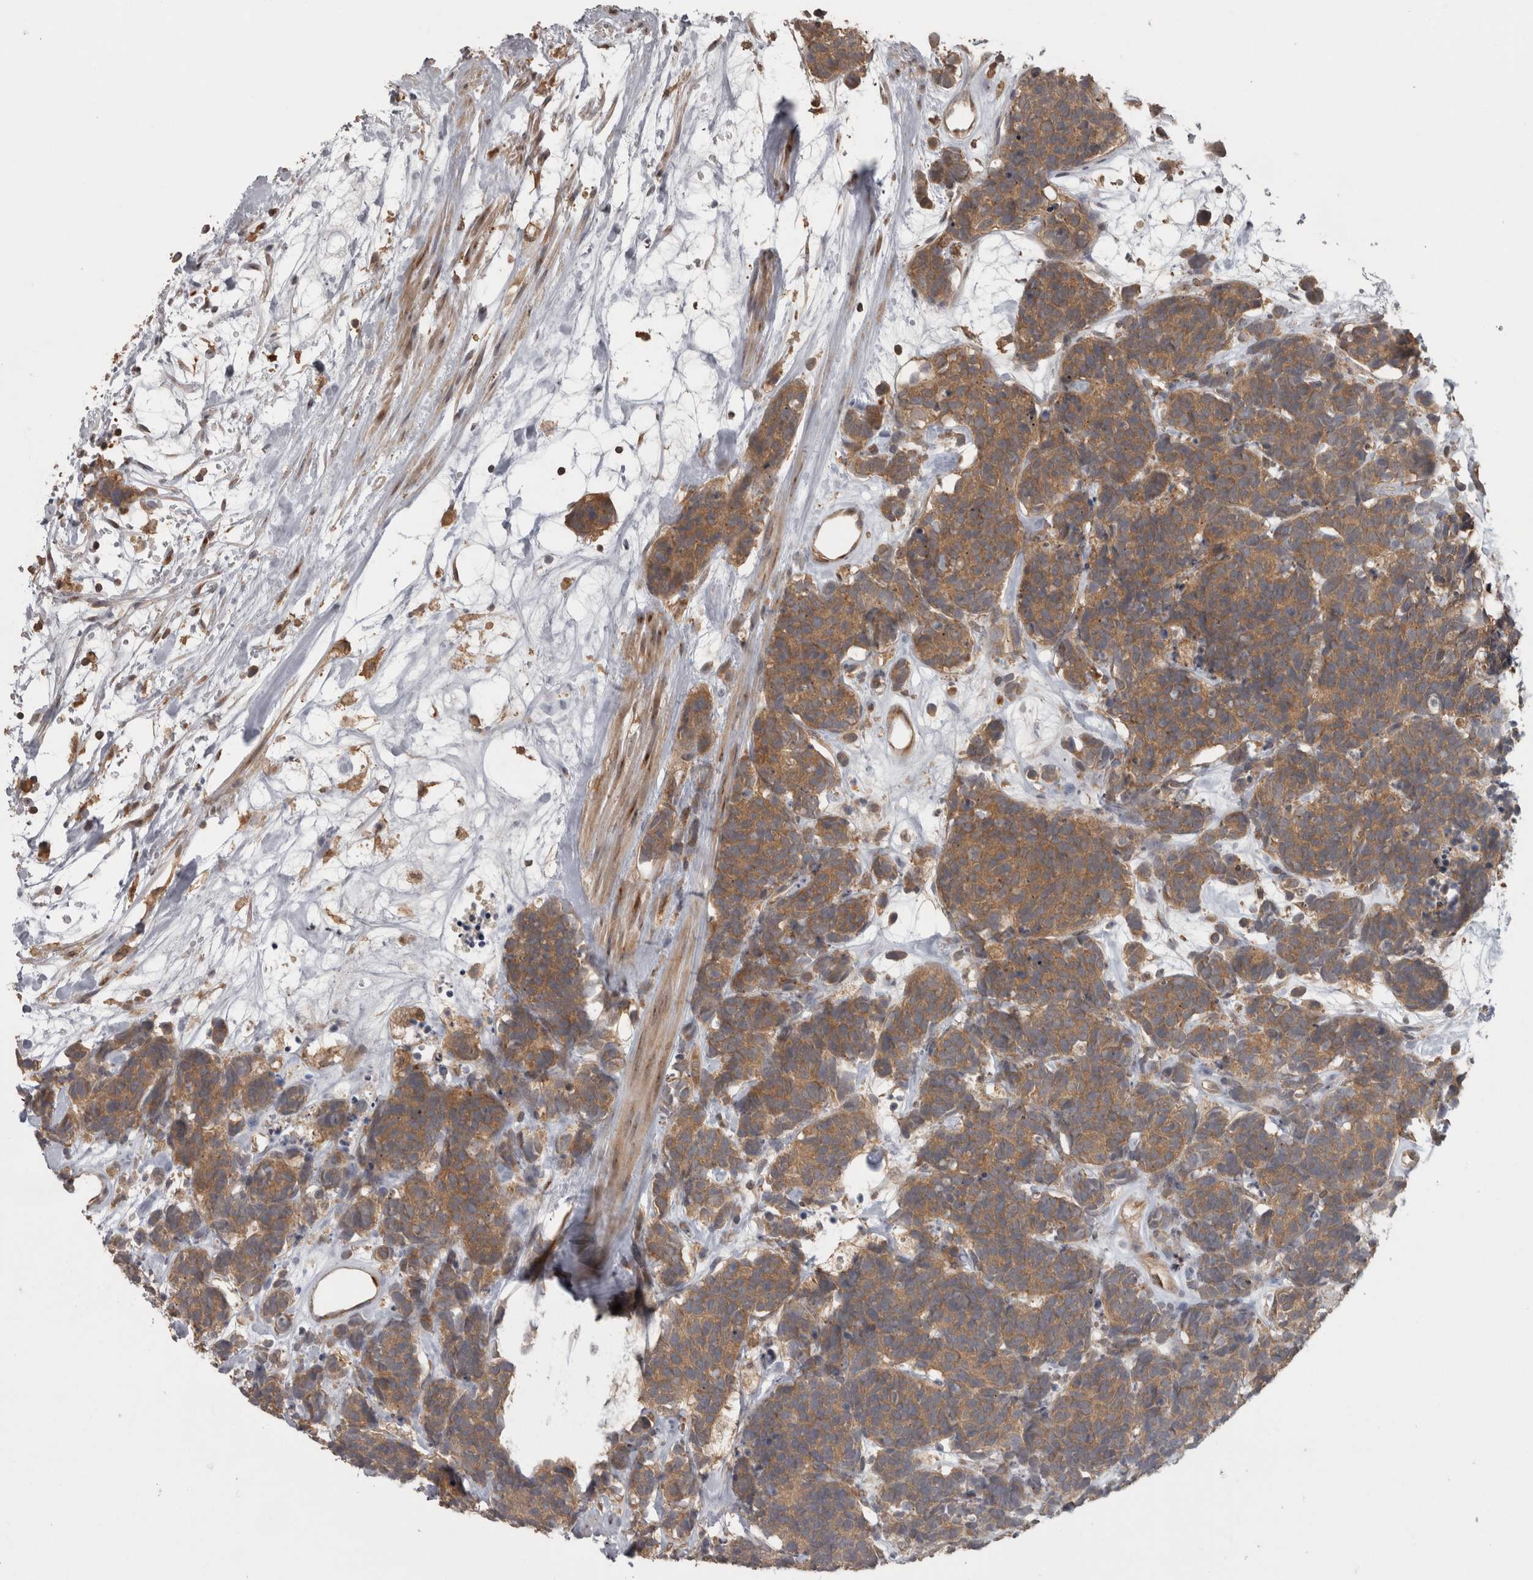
{"staining": {"intensity": "moderate", "quantity": ">75%", "location": "cytoplasmic/membranous"}, "tissue": "carcinoid", "cell_type": "Tumor cells", "image_type": "cancer", "snomed": [{"axis": "morphology", "description": "Carcinoma, NOS"}, {"axis": "morphology", "description": "Carcinoid, malignant, NOS"}, {"axis": "topography", "description": "Urinary bladder"}], "caption": "Protein analysis of carcinoma tissue displays moderate cytoplasmic/membranous positivity in about >75% of tumor cells.", "gene": "MICU3", "patient": {"sex": "male", "age": 57}}